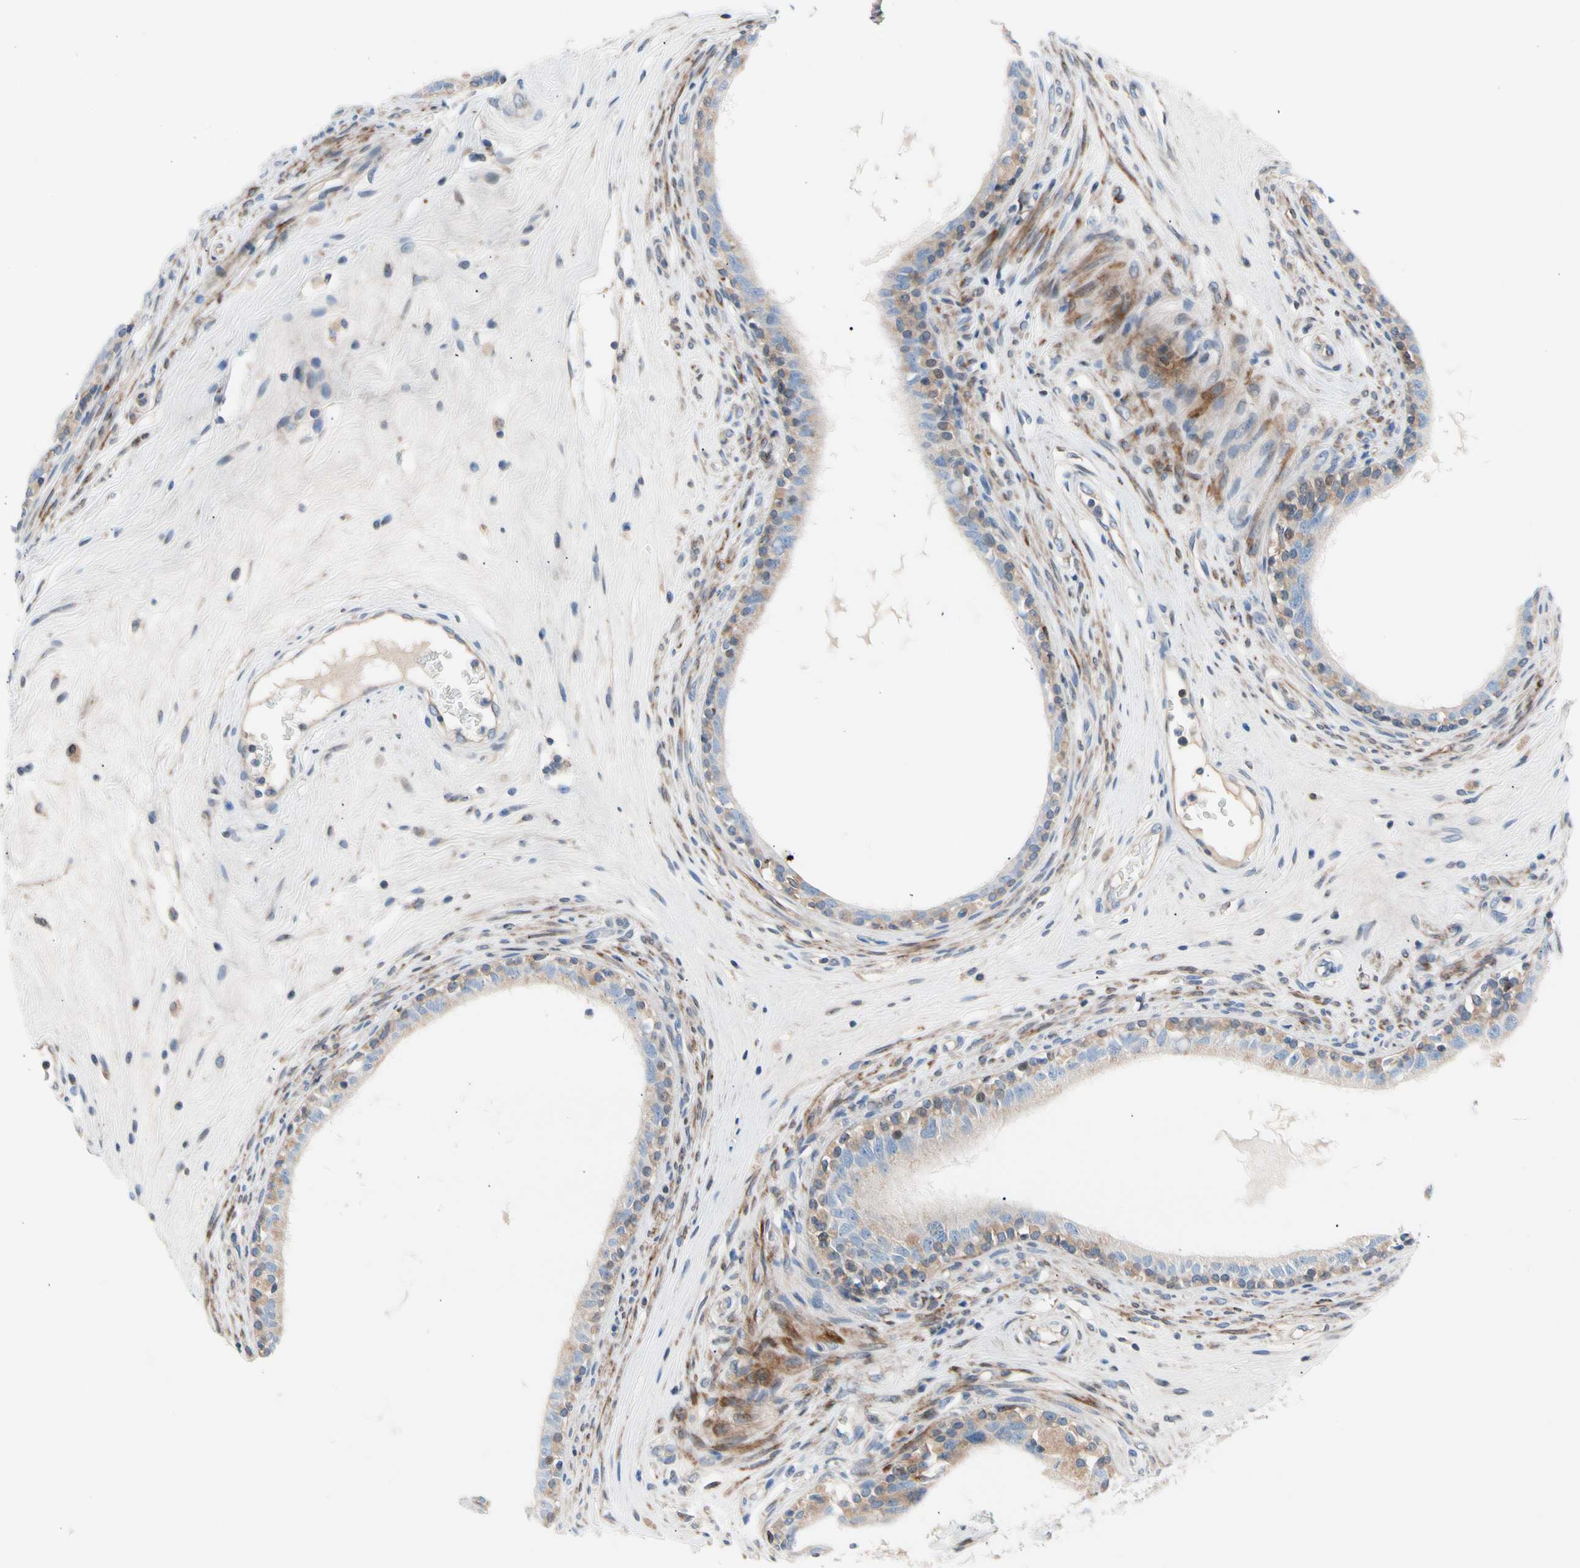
{"staining": {"intensity": "weak", "quantity": "<25%", "location": "cytoplasmic/membranous"}, "tissue": "epididymis", "cell_type": "Glandular cells", "image_type": "normal", "snomed": [{"axis": "morphology", "description": "Normal tissue, NOS"}, {"axis": "morphology", "description": "Inflammation, NOS"}, {"axis": "topography", "description": "Epididymis"}], "caption": "This is a image of immunohistochemistry staining of normal epididymis, which shows no positivity in glandular cells. (IHC, brightfield microscopy, high magnification).", "gene": "MAP3K3", "patient": {"sex": "male", "age": 84}}